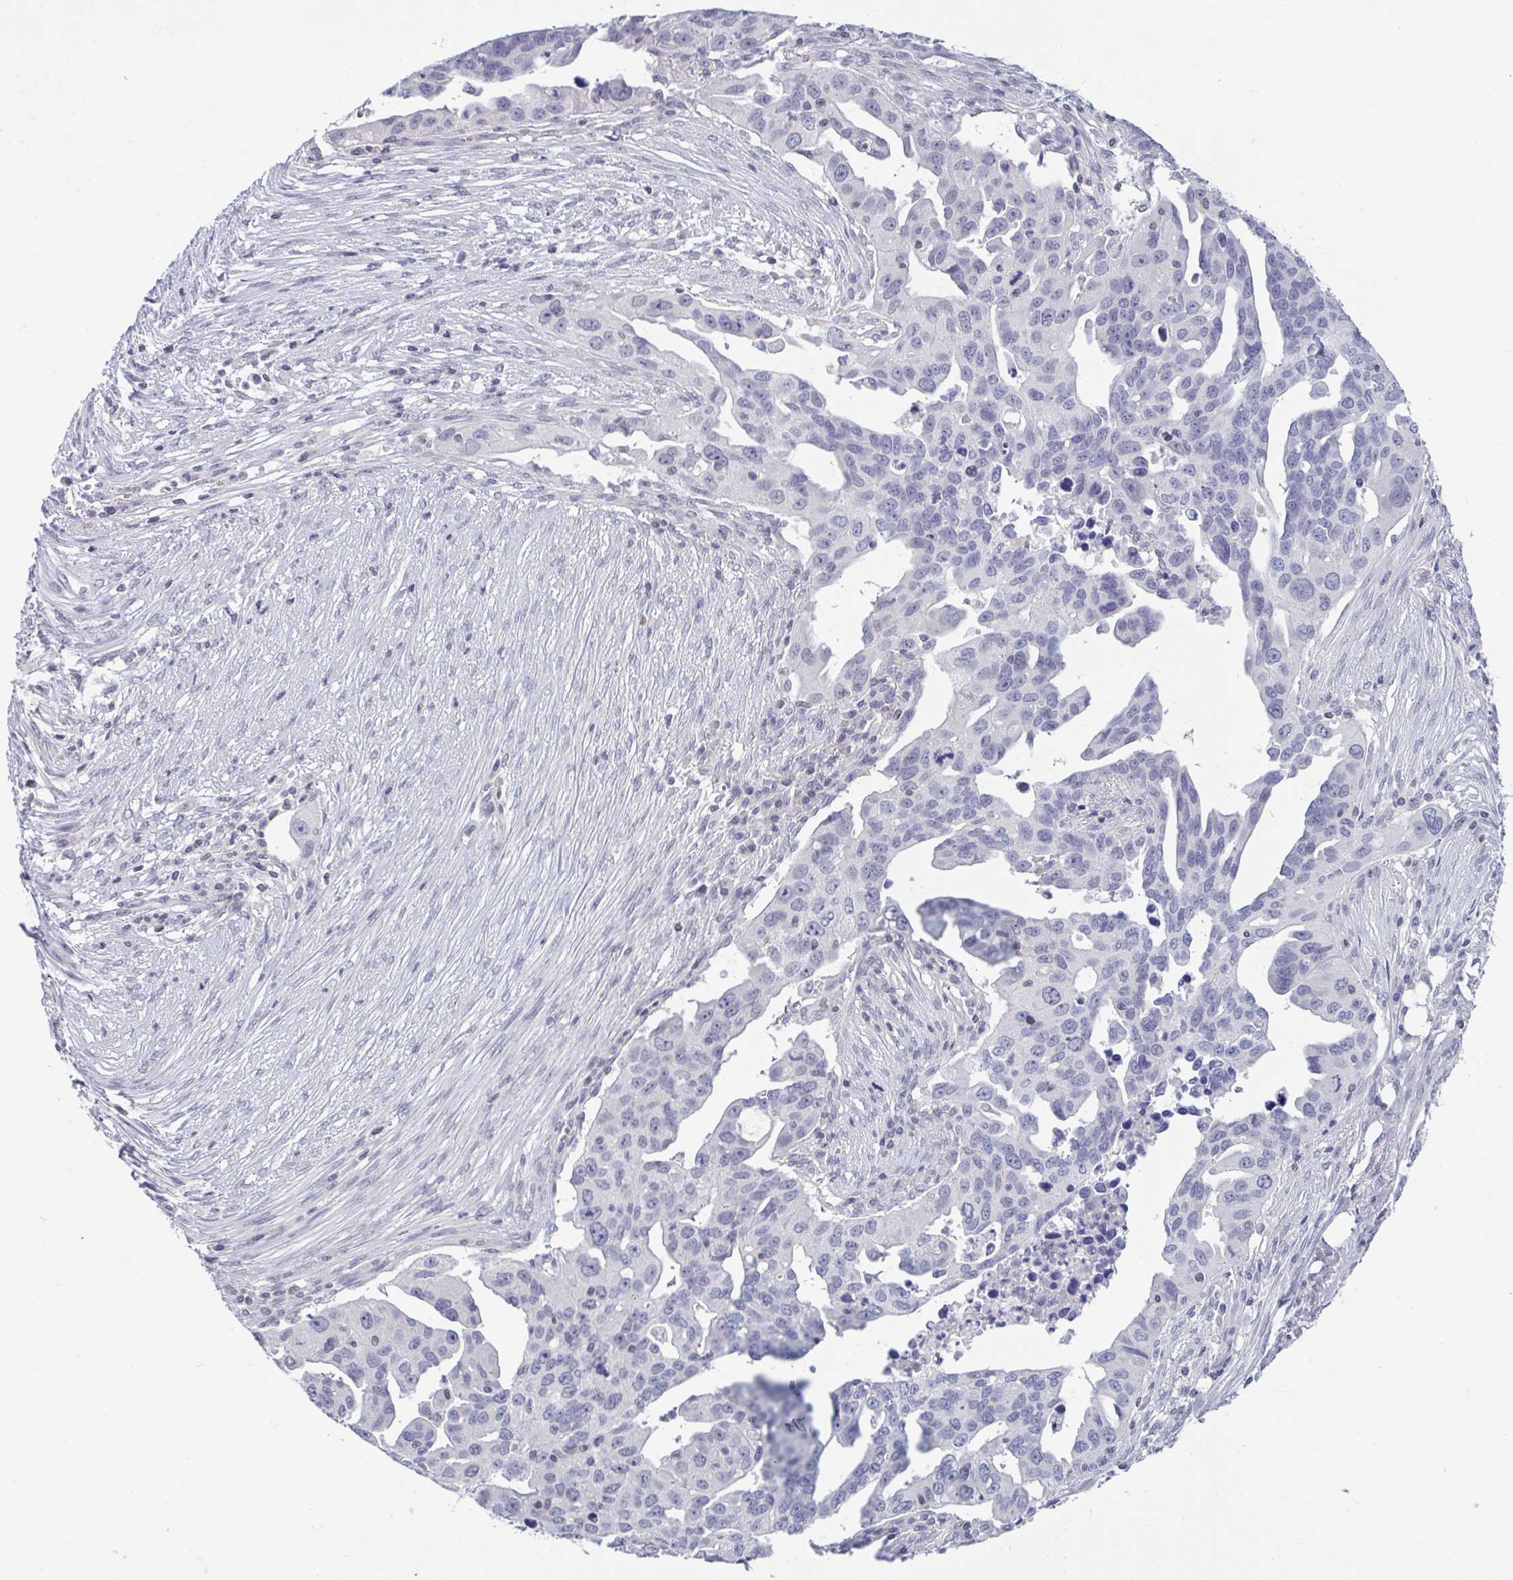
{"staining": {"intensity": "negative", "quantity": "none", "location": "none"}, "tissue": "ovarian cancer", "cell_type": "Tumor cells", "image_type": "cancer", "snomed": [{"axis": "morphology", "description": "Carcinoma, endometroid"}, {"axis": "morphology", "description": "Cystadenocarcinoma, serous, NOS"}, {"axis": "topography", "description": "Ovary"}], "caption": "Protein analysis of ovarian endometroid carcinoma shows no significant staining in tumor cells. (DAB immunohistochemistry, high magnification).", "gene": "ARPP19", "patient": {"sex": "female", "age": 45}}